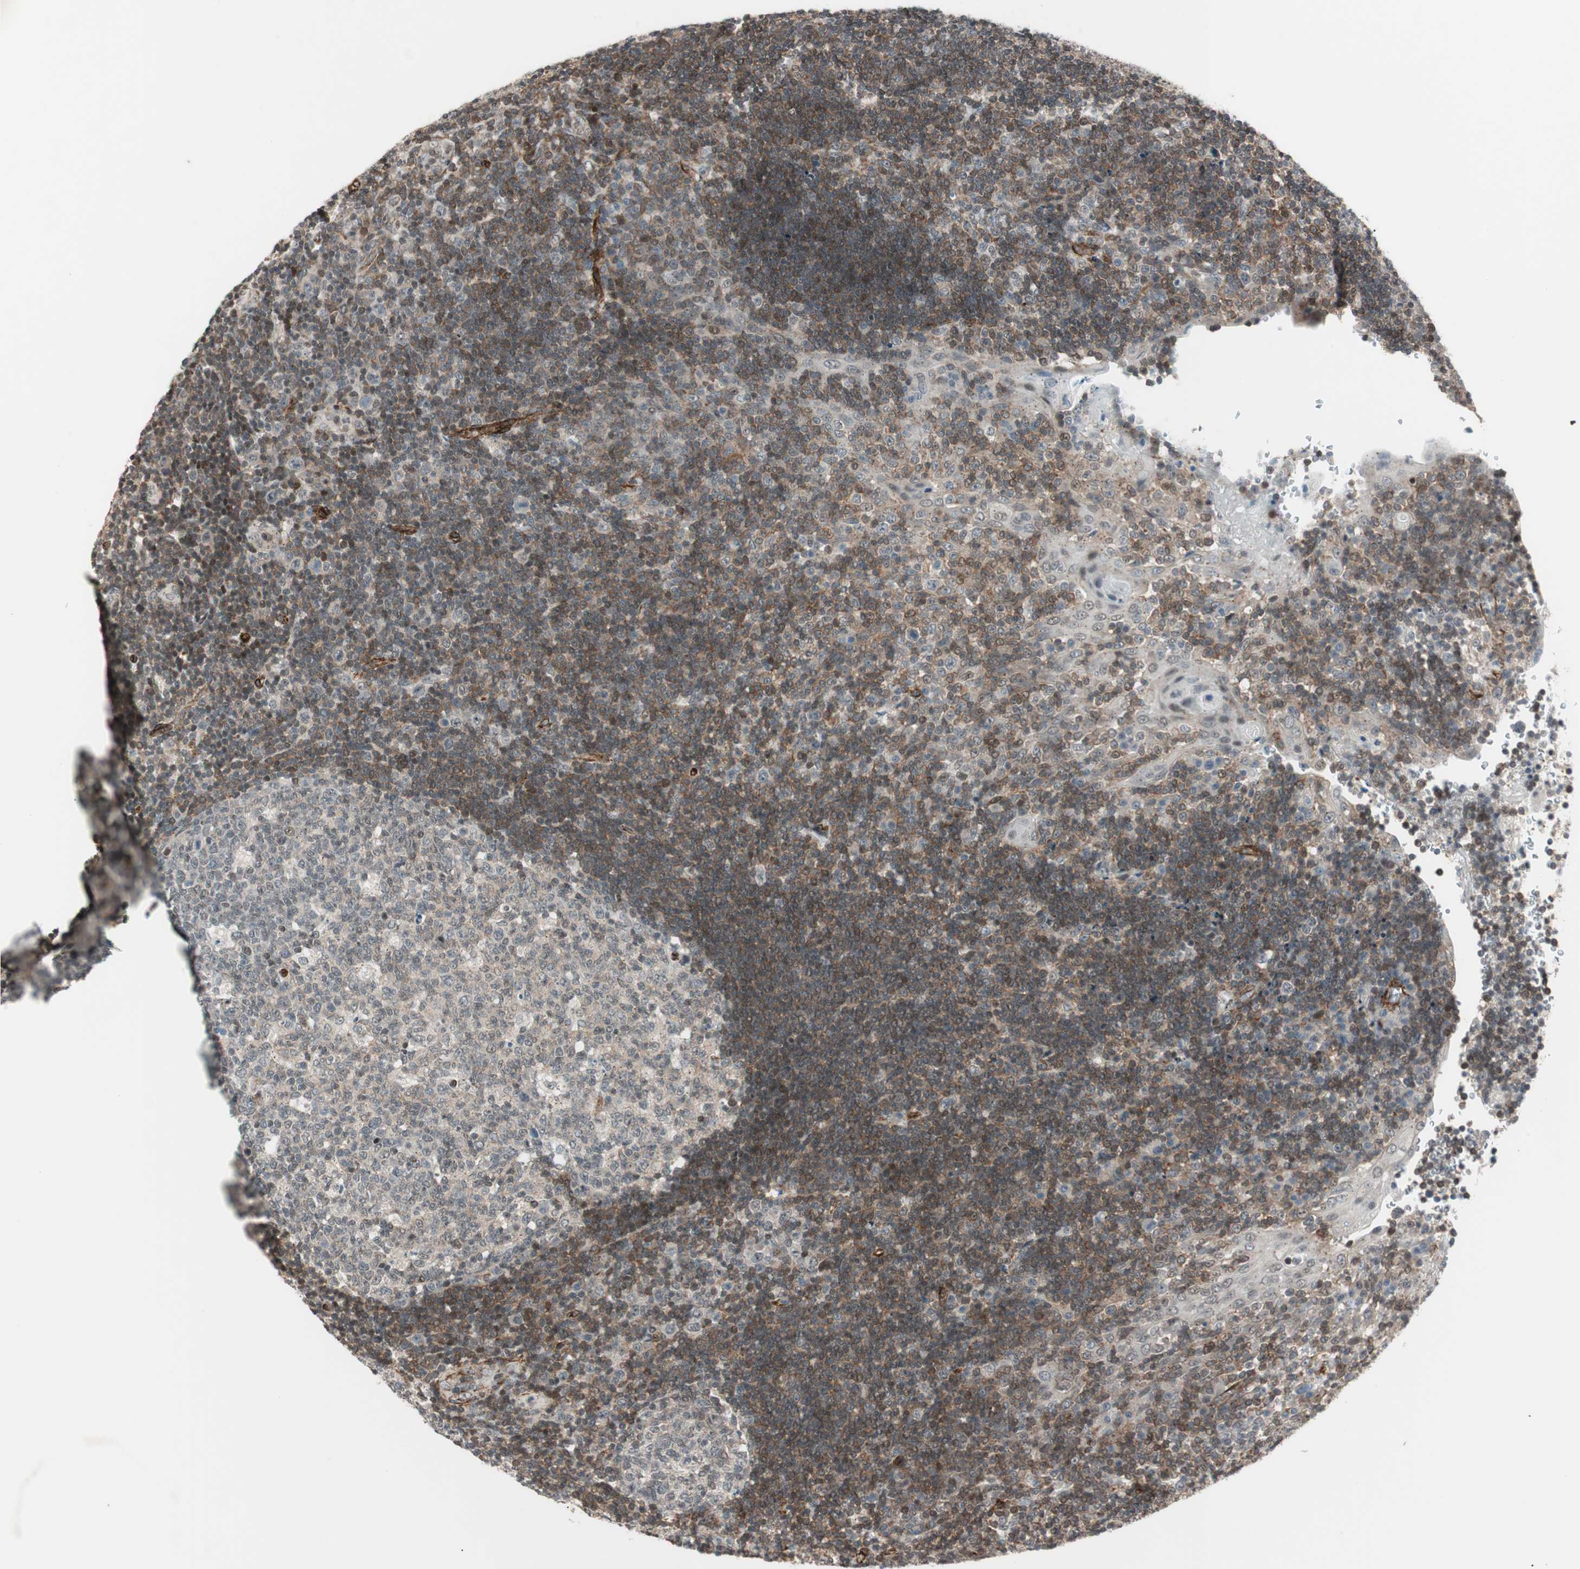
{"staining": {"intensity": "weak", "quantity": "25%-75%", "location": "cytoplasmic/membranous"}, "tissue": "tonsil", "cell_type": "Germinal center cells", "image_type": "normal", "snomed": [{"axis": "morphology", "description": "Normal tissue, NOS"}, {"axis": "topography", "description": "Tonsil"}], "caption": "High-magnification brightfield microscopy of benign tonsil stained with DAB (brown) and counterstained with hematoxylin (blue). germinal center cells exhibit weak cytoplasmic/membranous positivity is identified in approximately25%-75% of cells.", "gene": "CDK19", "patient": {"sex": "female", "age": 40}}